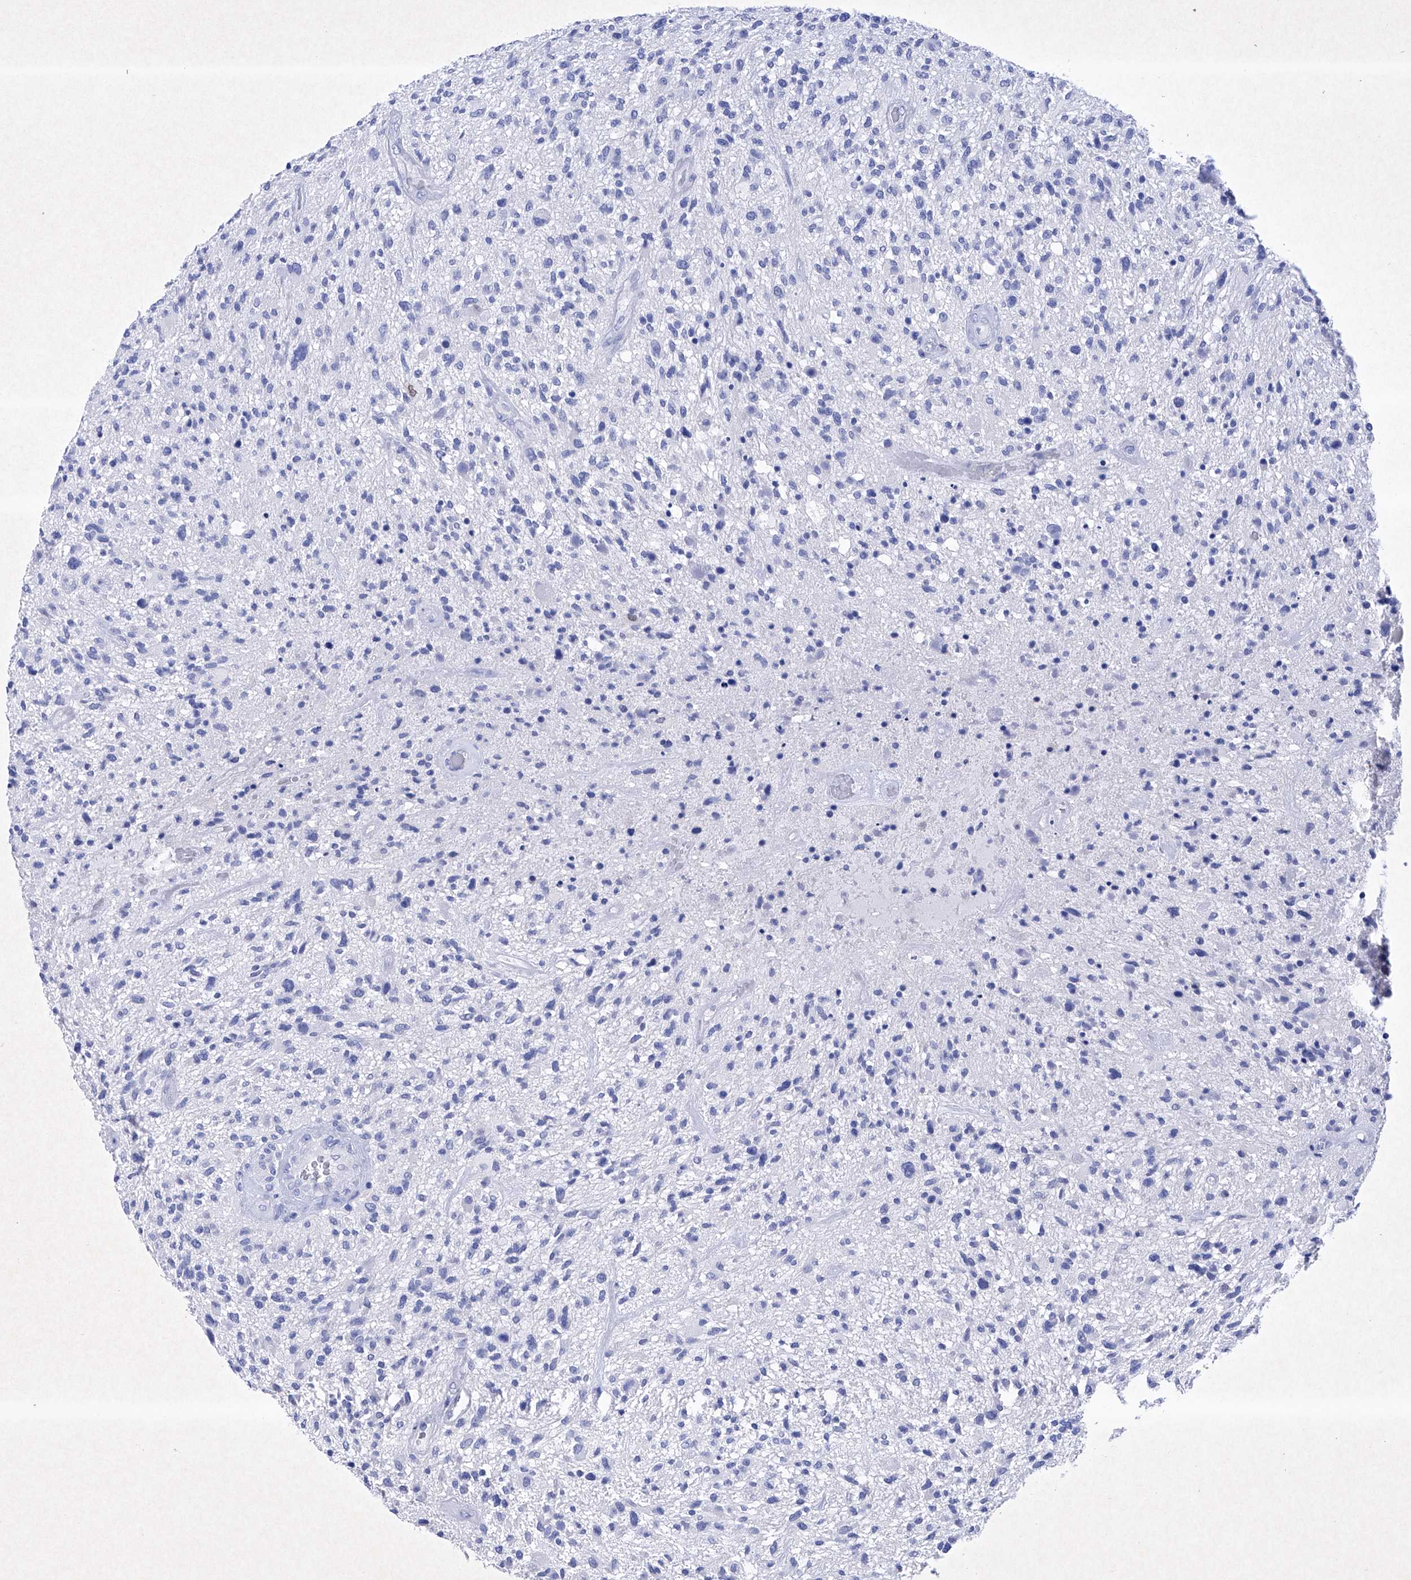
{"staining": {"intensity": "negative", "quantity": "none", "location": "none"}, "tissue": "glioma", "cell_type": "Tumor cells", "image_type": "cancer", "snomed": [{"axis": "morphology", "description": "Glioma, malignant, High grade"}, {"axis": "topography", "description": "Brain"}], "caption": "This image is of glioma stained with immunohistochemistry to label a protein in brown with the nuclei are counter-stained blue. There is no positivity in tumor cells.", "gene": "BARX2", "patient": {"sex": "male", "age": 47}}